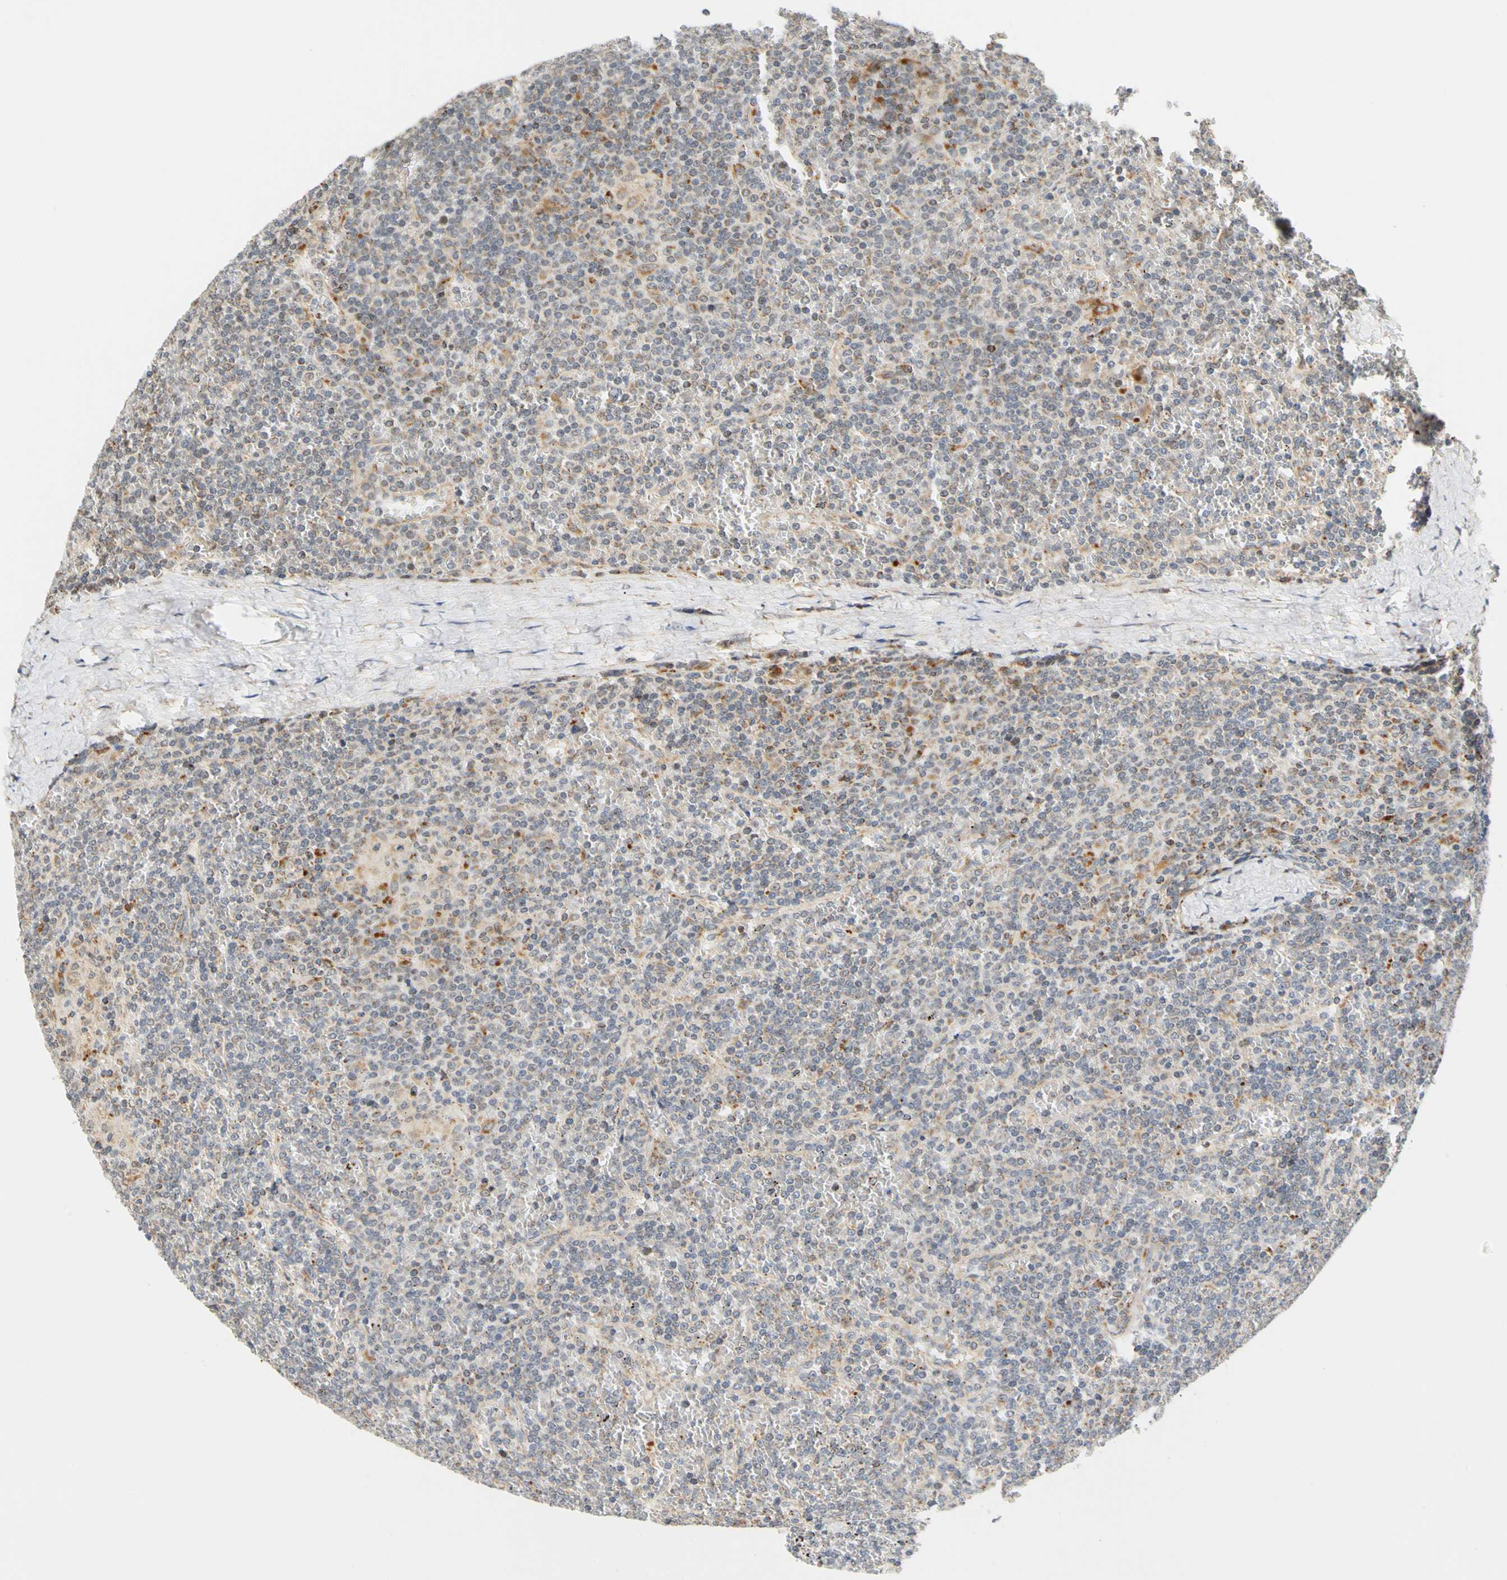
{"staining": {"intensity": "weak", "quantity": "<25%", "location": "cytoplasmic/membranous"}, "tissue": "lymphoma", "cell_type": "Tumor cells", "image_type": "cancer", "snomed": [{"axis": "morphology", "description": "Malignant lymphoma, non-Hodgkin's type, Low grade"}, {"axis": "topography", "description": "Spleen"}], "caption": "A micrograph of human lymphoma is negative for staining in tumor cells.", "gene": "SFXN3", "patient": {"sex": "female", "age": 19}}